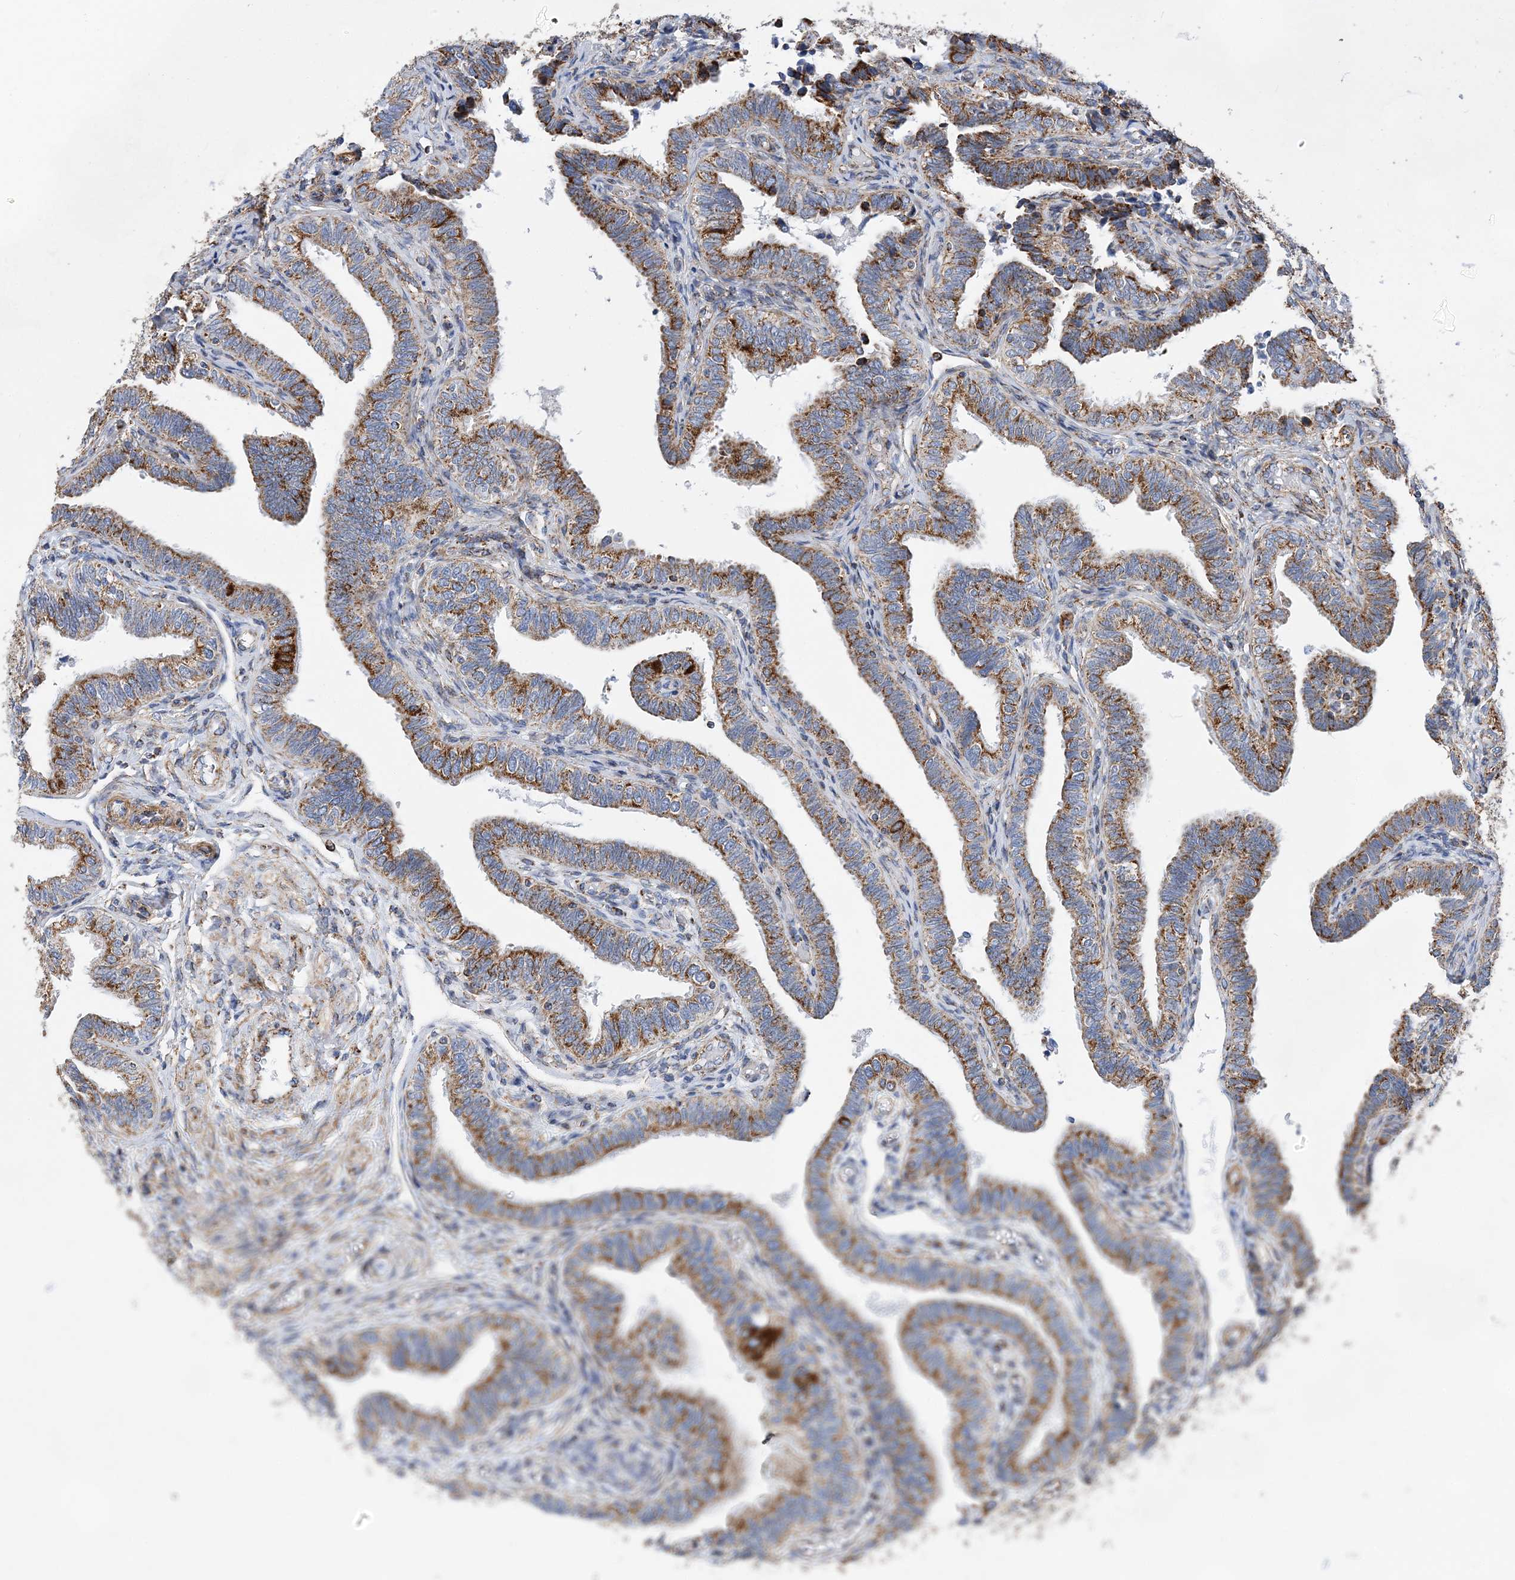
{"staining": {"intensity": "strong", "quantity": ">75%", "location": "cytoplasmic/membranous"}, "tissue": "fallopian tube", "cell_type": "Glandular cells", "image_type": "normal", "snomed": [{"axis": "morphology", "description": "Normal tissue, NOS"}, {"axis": "topography", "description": "Fallopian tube"}], "caption": "Immunohistochemistry of unremarkable human fallopian tube demonstrates high levels of strong cytoplasmic/membranous positivity in about >75% of glandular cells.", "gene": "ACOT9", "patient": {"sex": "female", "age": 39}}